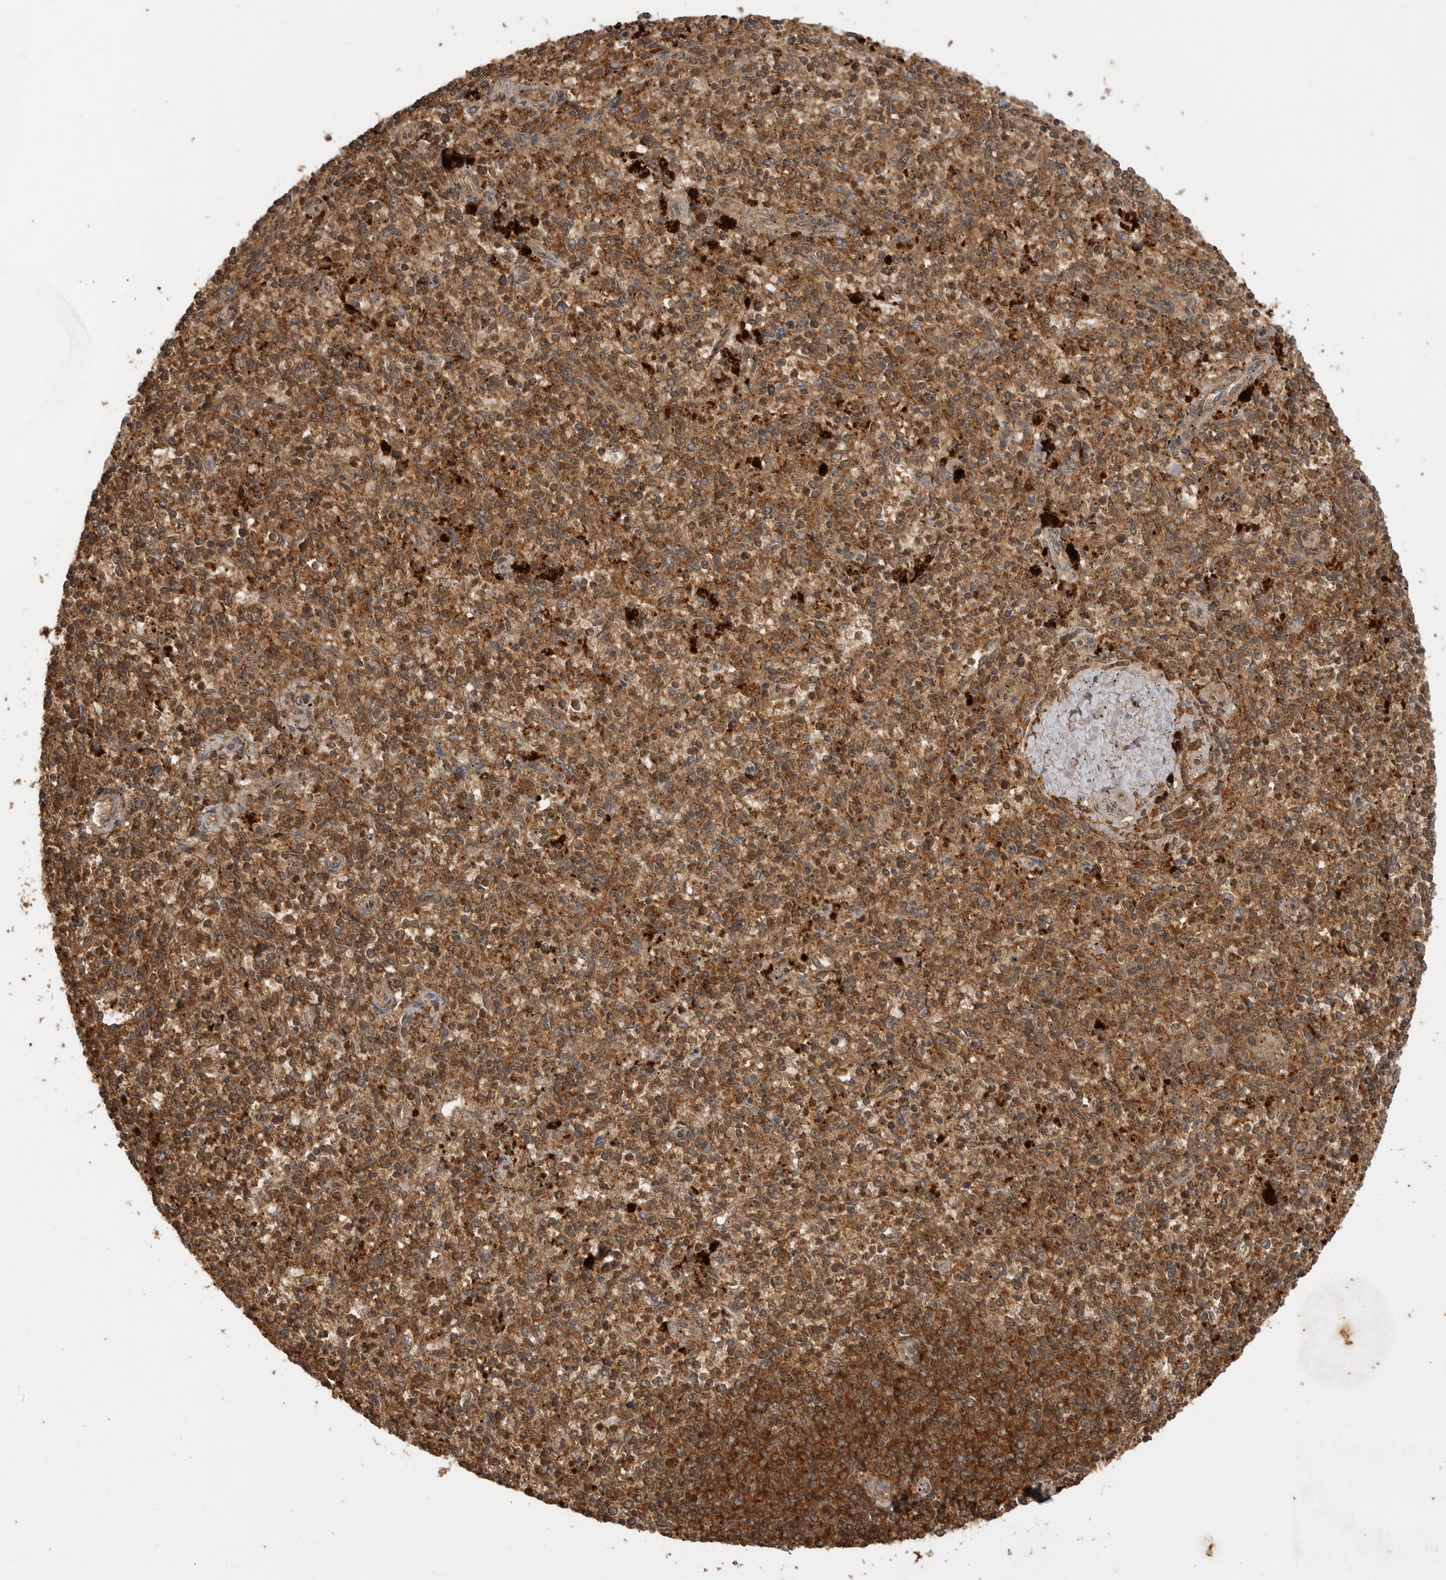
{"staining": {"intensity": "moderate", "quantity": ">75%", "location": "cytoplasmic/membranous"}, "tissue": "spleen", "cell_type": "Cells in red pulp", "image_type": "normal", "snomed": [{"axis": "morphology", "description": "Normal tissue, NOS"}, {"axis": "topography", "description": "Spleen"}], "caption": "Immunohistochemistry (IHC) photomicrograph of benign spleen: human spleen stained using immunohistochemistry exhibits medium levels of moderate protein expression localized specifically in the cytoplasmic/membranous of cells in red pulp, appearing as a cytoplasmic/membranous brown color.", "gene": "ICOSLG", "patient": {"sex": "male", "age": 72}}